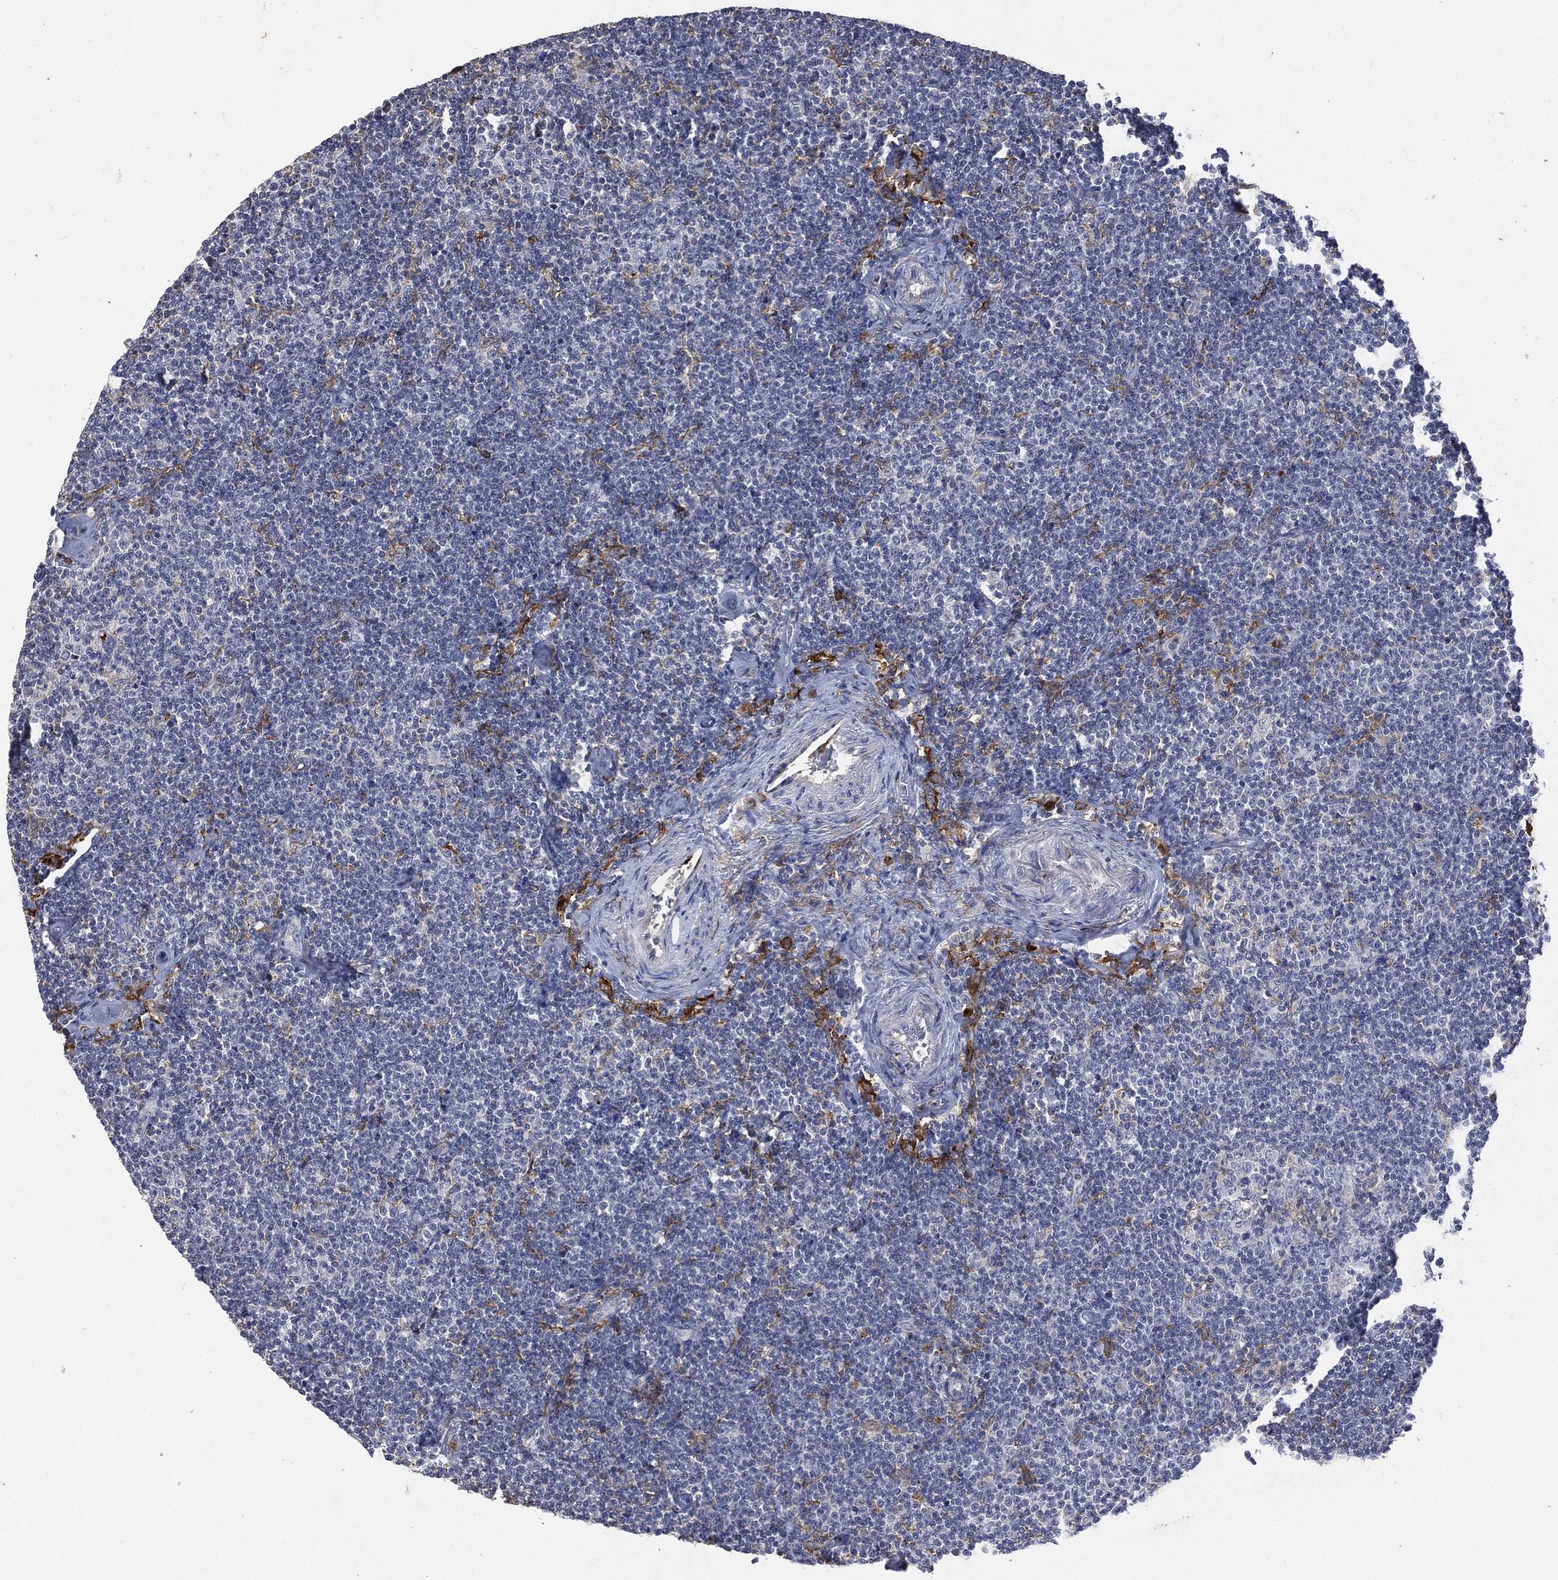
{"staining": {"intensity": "weak", "quantity": "<25%", "location": "cytoplasmic/membranous"}, "tissue": "lymphoma", "cell_type": "Tumor cells", "image_type": "cancer", "snomed": [{"axis": "morphology", "description": "Malignant lymphoma, non-Hodgkin's type, Low grade"}, {"axis": "topography", "description": "Lymph node"}], "caption": "Immunohistochemical staining of human lymphoma exhibits no significant expression in tumor cells.", "gene": "CD33", "patient": {"sex": "male", "age": 81}}